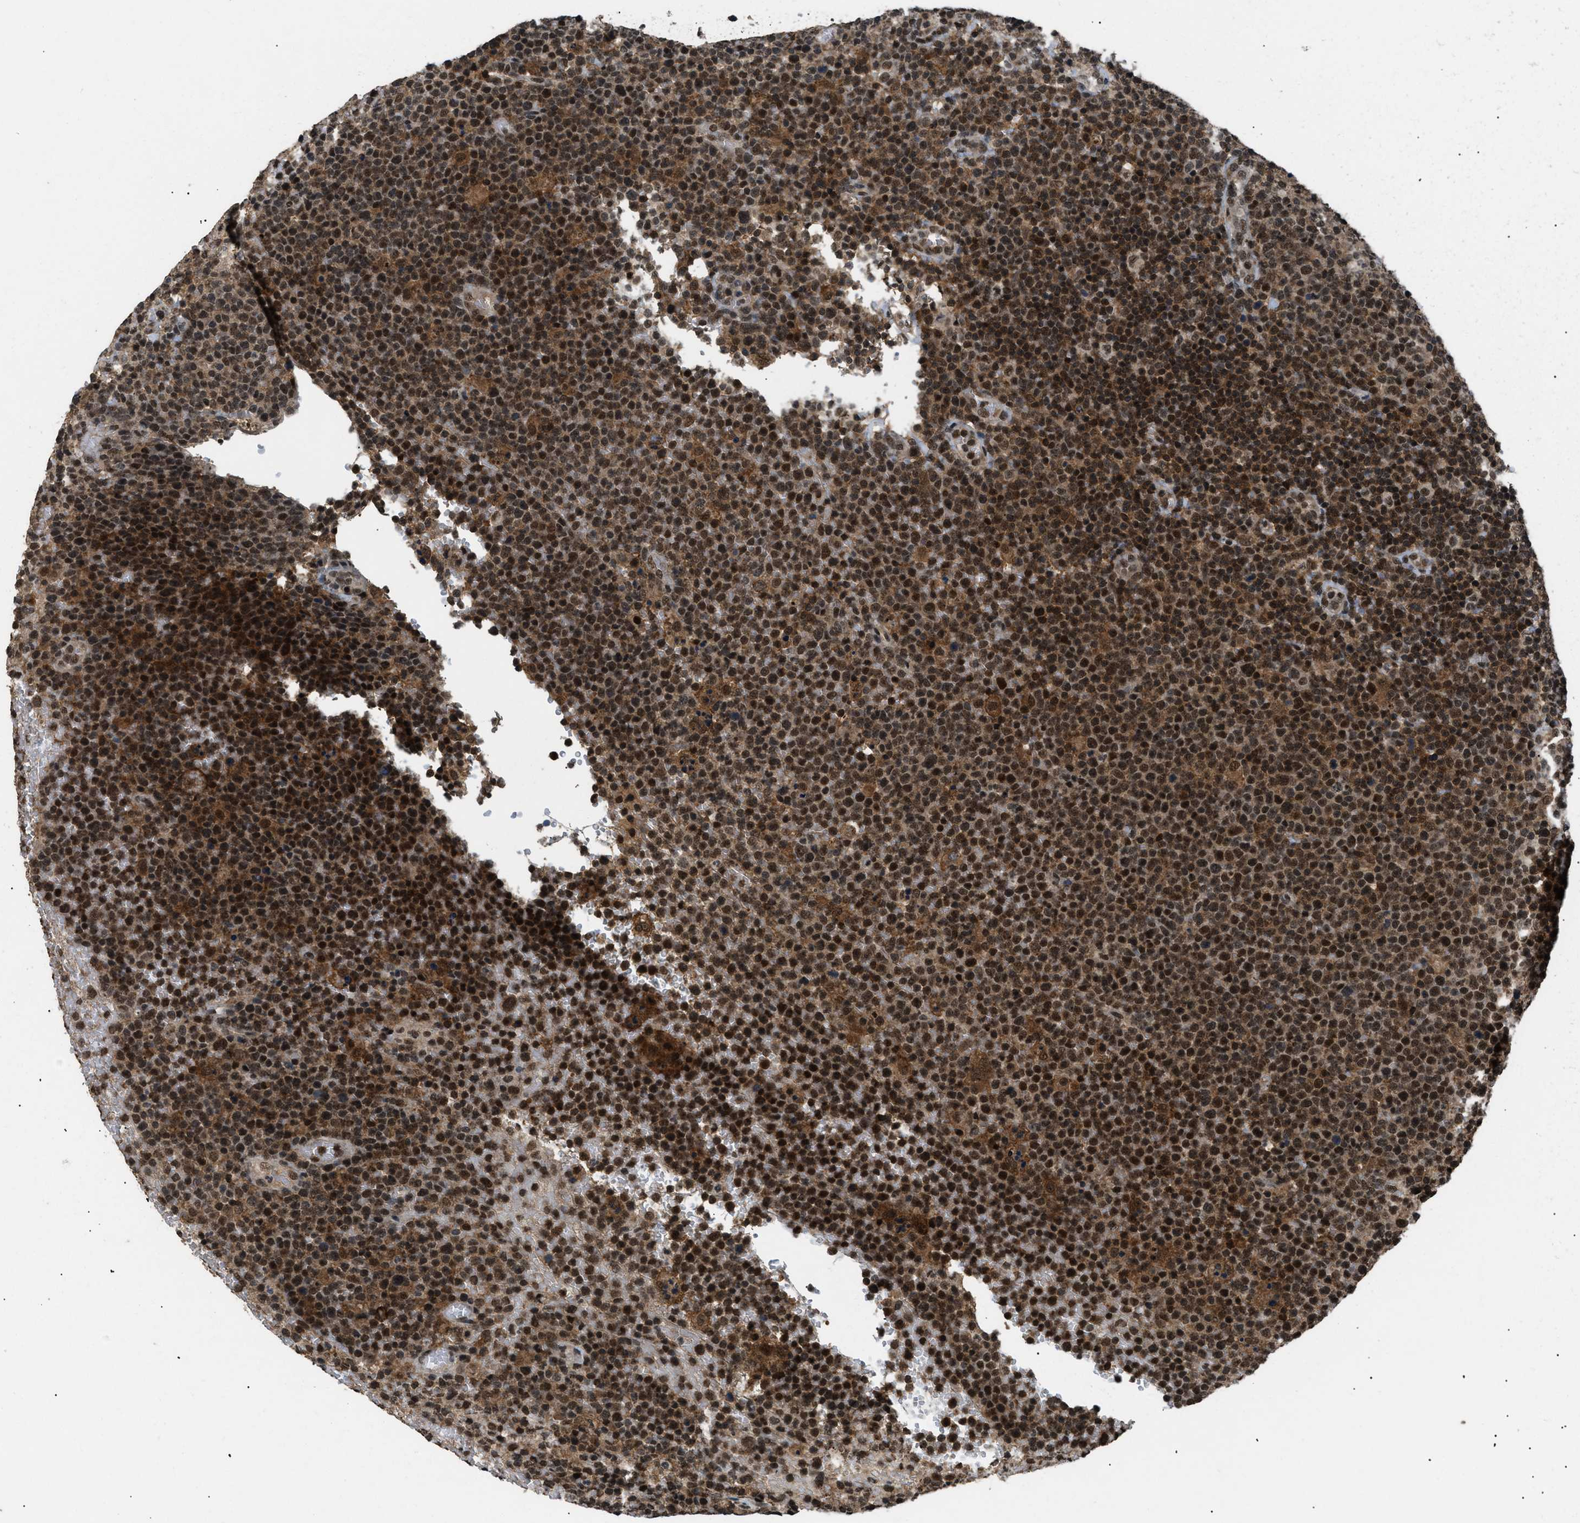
{"staining": {"intensity": "strong", "quantity": ">75%", "location": "nuclear"}, "tissue": "lymphoma", "cell_type": "Tumor cells", "image_type": "cancer", "snomed": [{"axis": "morphology", "description": "Malignant lymphoma, non-Hodgkin's type, High grade"}, {"axis": "topography", "description": "Lymph node"}], "caption": "IHC of human malignant lymphoma, non-Hodgkin's type (high-grade) exhibits high levels of strong nuclear positivity in approximately >75% of tumor cells.", "gene": "RBM5", "patient": {"sex": "male", "age": 61}}